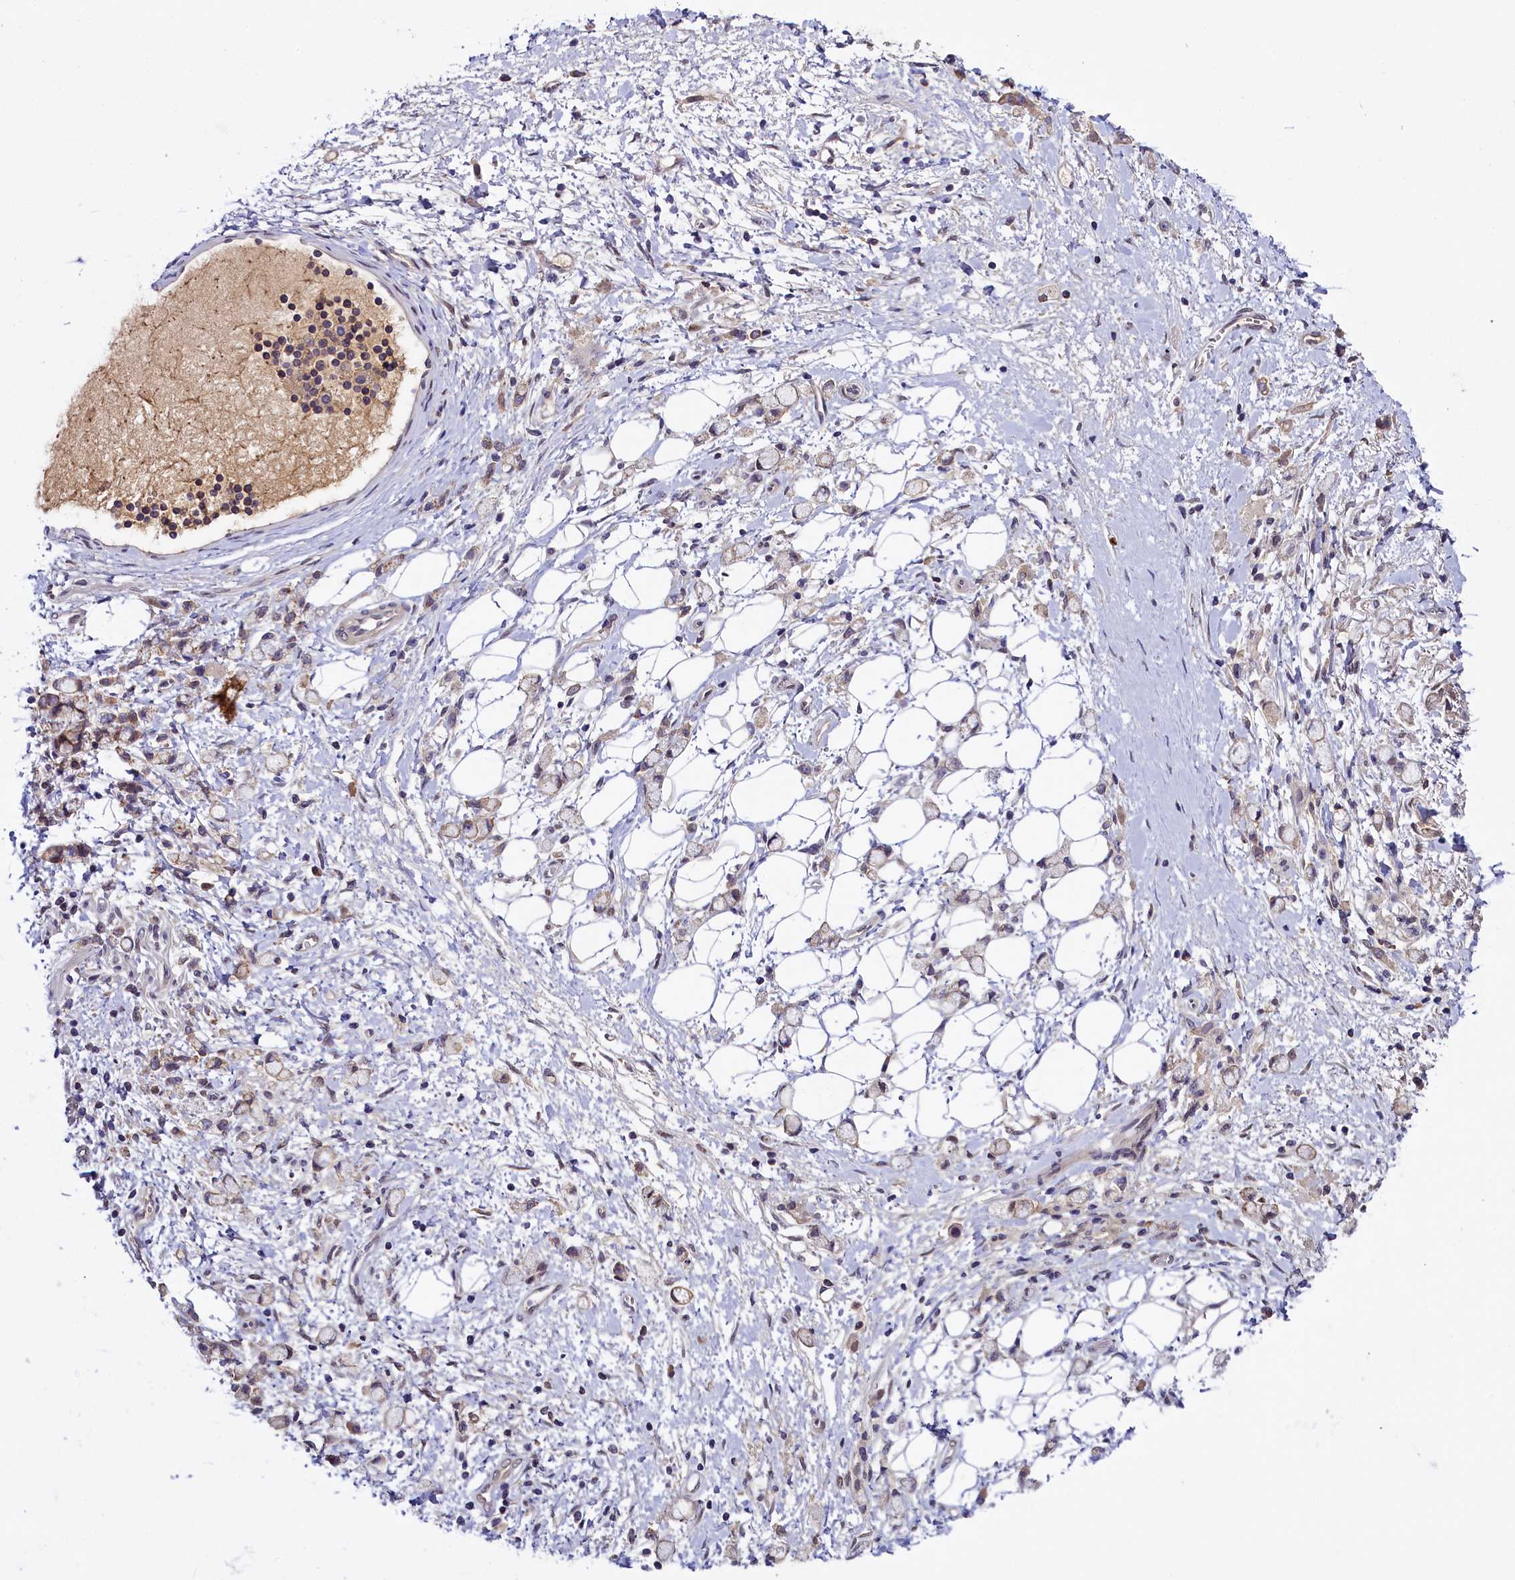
{"staining": {"intensity": "weak", "quantity": "<25%", "location": "cytoplasmic/membranous"}, "tissue": "stomach cancer", "cell_type": "Tumor cells", "image_type": "cancer", "snomed": [{"axis": "morphology", "description": "Adenocarcinoma, NOS"}, {"axis": "topography", "description": "Stomach"}], "caption": "The histopathology image demonstrates no significant staining in tumor cells of stomach cancer. (Stains: DAB (3,3'-diaminobenzidine) immunohistochemistry (IHC) with hematoxylin counter stain, Microscopy: brightfield microscopy at high magnification).", "gene": "ENKD1", "patient": {"sex": "female", "age": 60}}